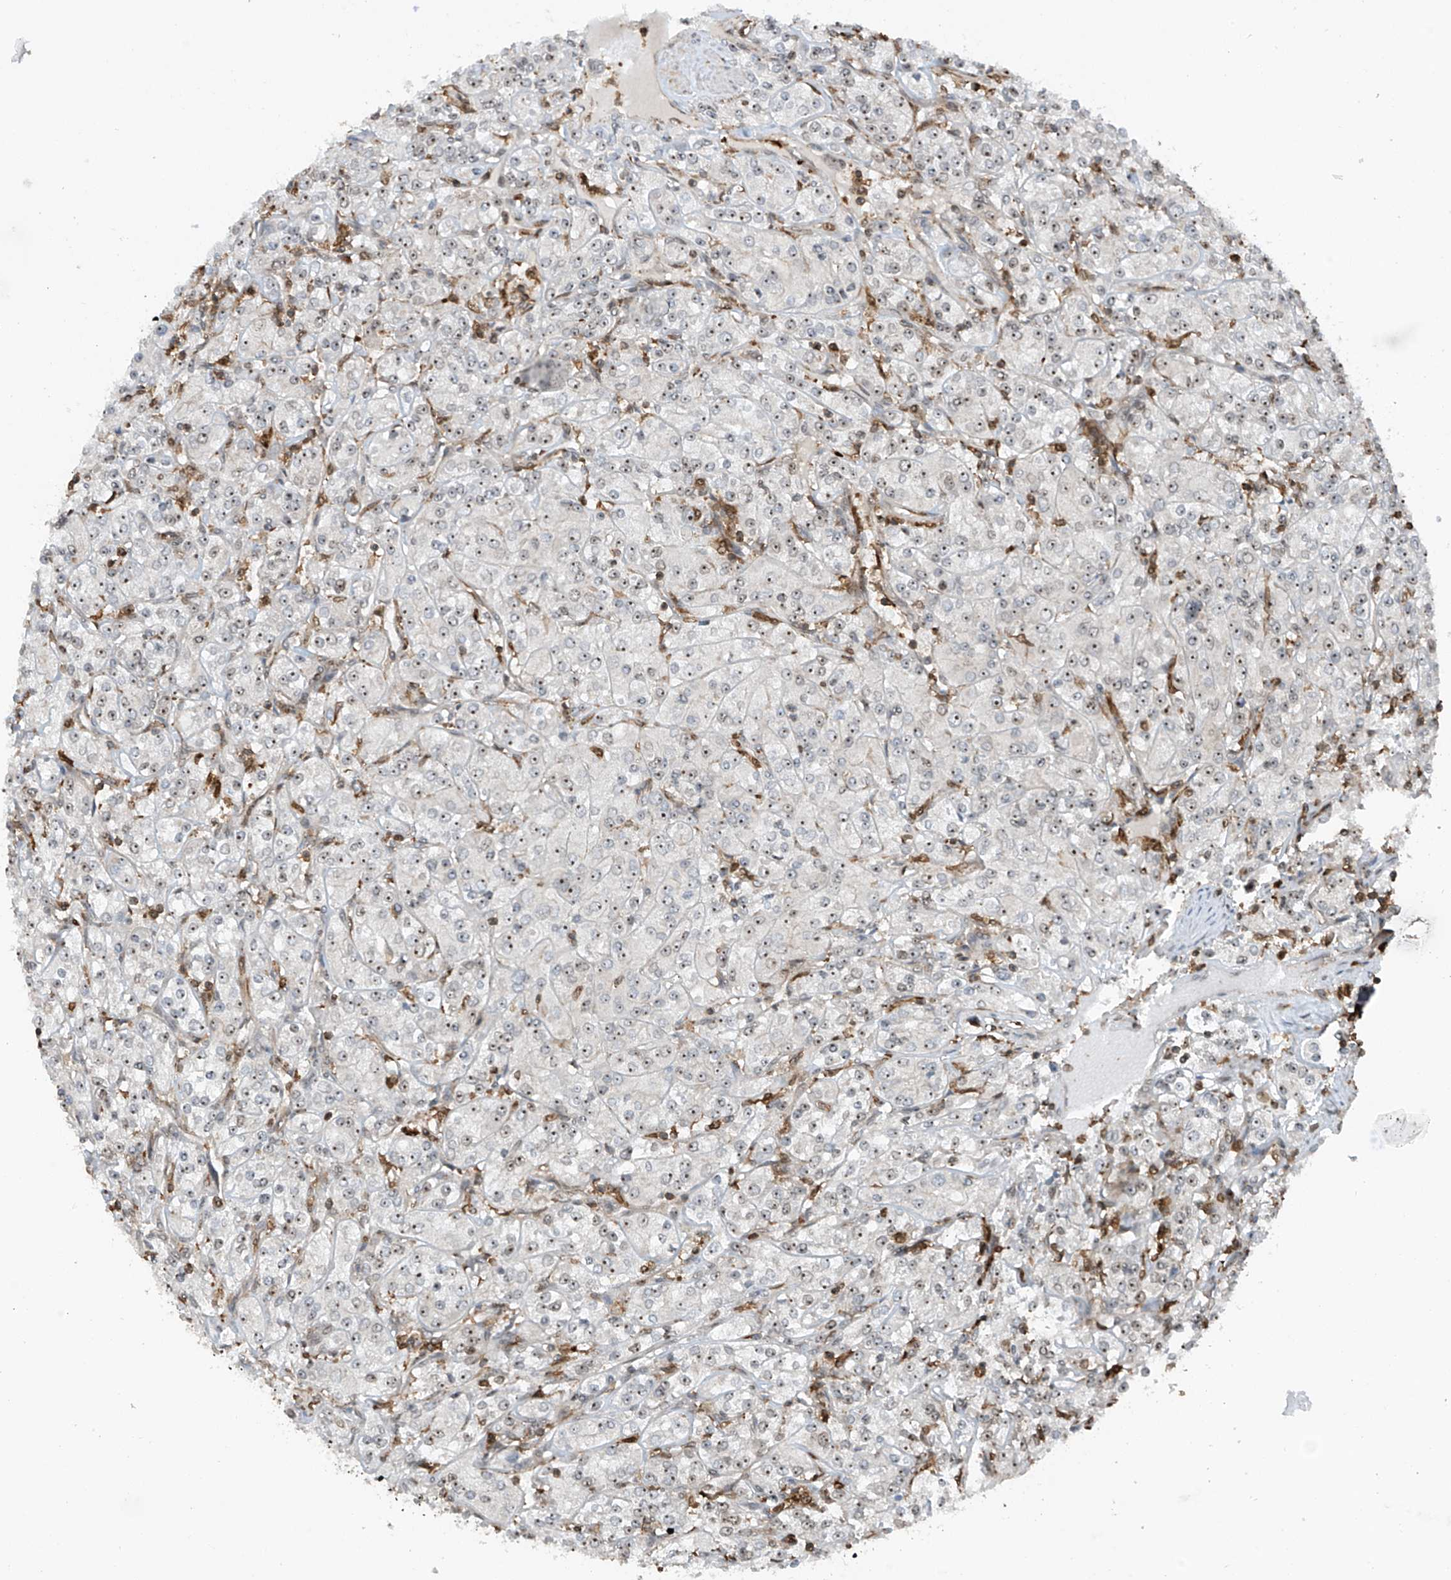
{"staining": {"intensity": "moderate", "quantity": ">75%", "location": "nuclear"}, "tissue": "renal cancer", "cell_type": "Tumor cells", "image_type": "cancer", "snomed": [{"axis": "morphology", "description": "Adenocarcinoma, NOS"}, {"axis": "topography", "description": "Kidney"}], "caption": "Immunohistochemical staining of human renal cancer exhibits moderate nuclear protein staining in about >75% of tumor cells.", "gene": "REPIN1", "patient": {"sex": "male", "age": 77}}